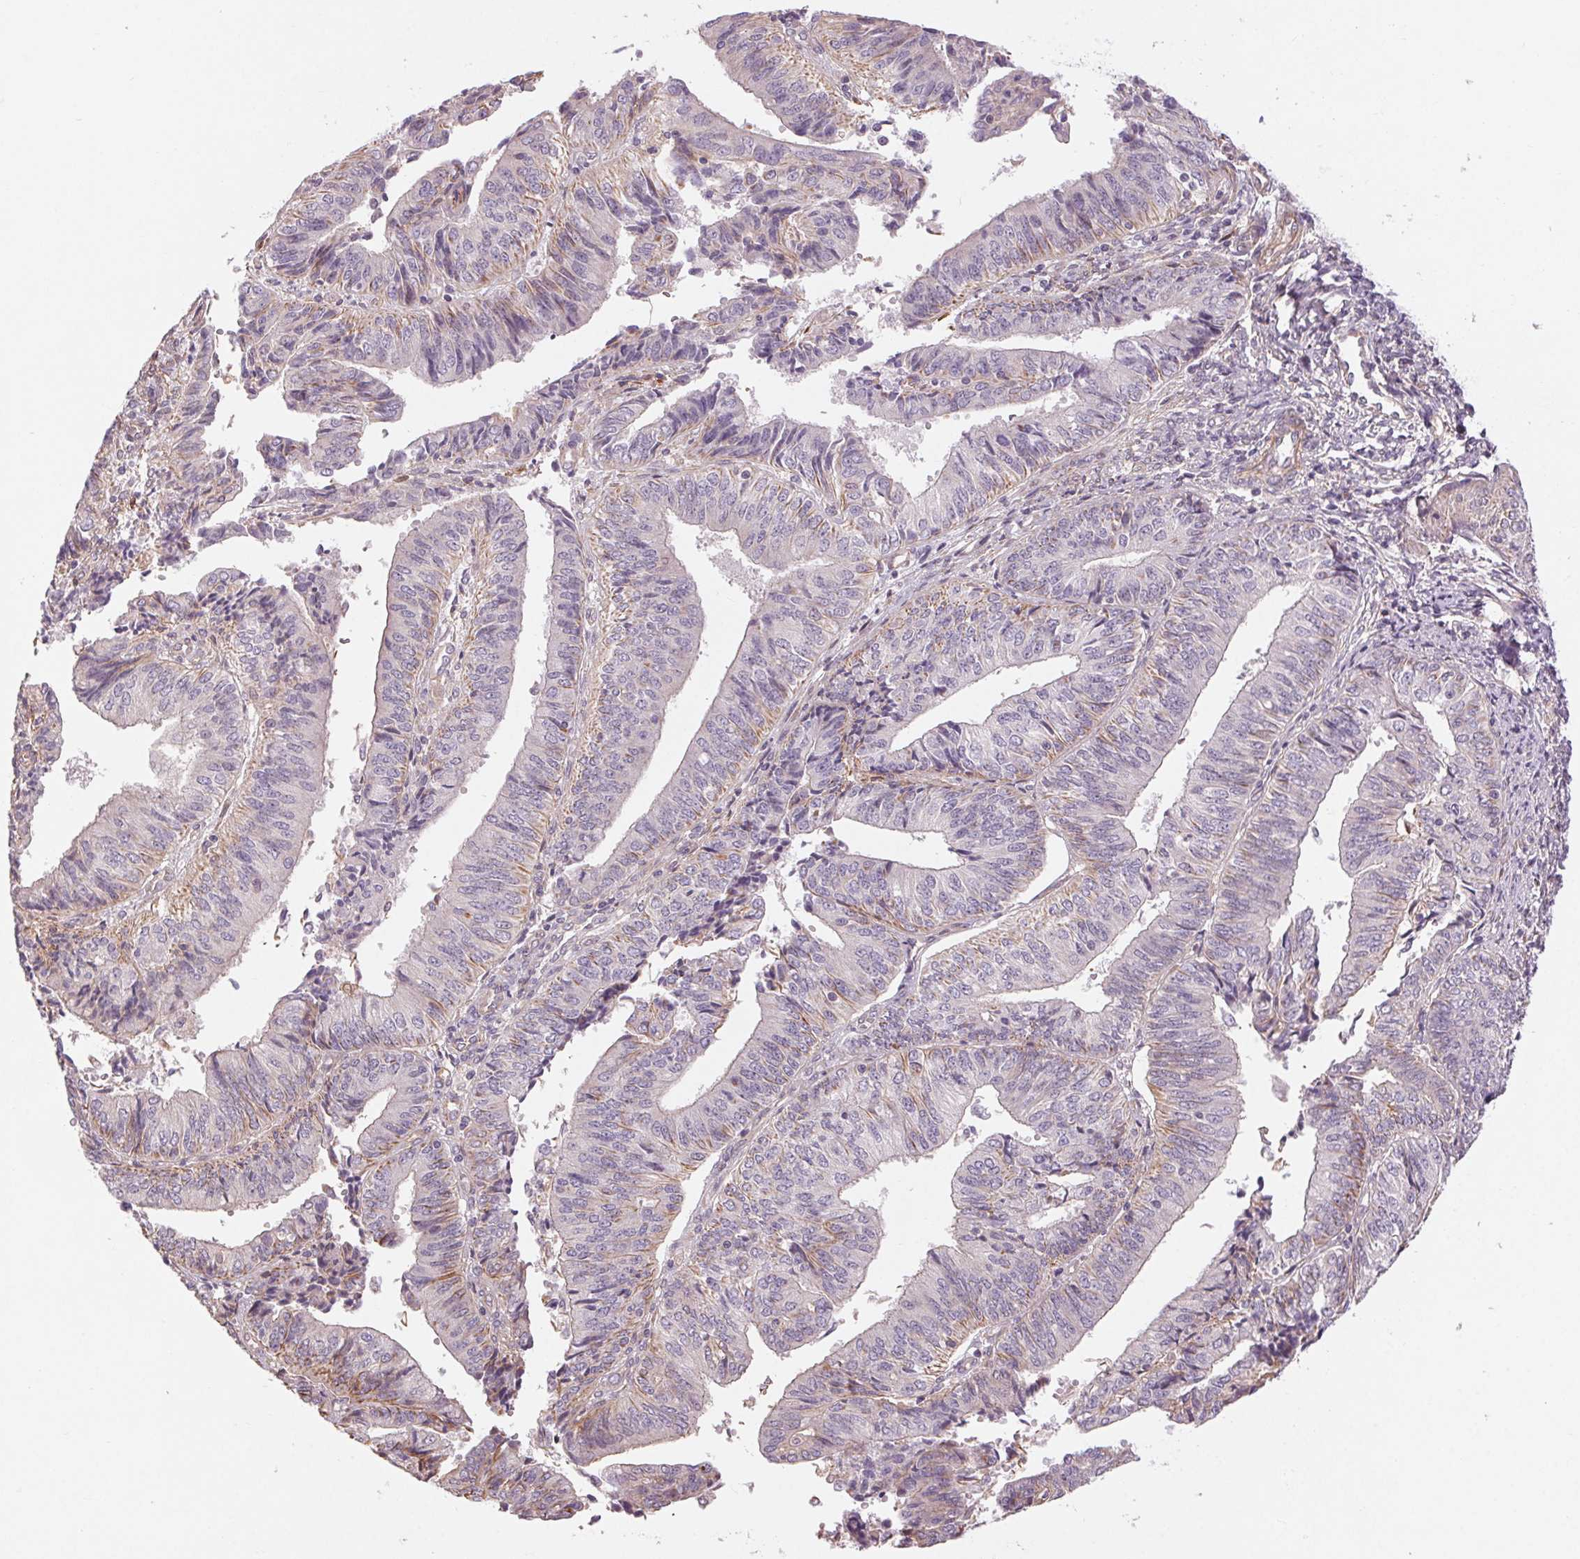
{"staining": {"intensity": "negative", "quantity": "none", "location": "none"}, "tissue": "endometrial cancer", "cell_type": "Tumor cells", "image_type": "cancer", "snomed": [{"axis": "morphology", "description": "Adenocarcinoma, NOS"}, {"axis": "topography", "description": "Endometrium"}], "caption": "An immunohistochemistry micrograph of adenocarcinoma (endometrial) is shown. There is no staining in tumor cells of adenocarcinoma (endometrial). (DAB immunohistochemistry, high magnification).", "gene": "CCSER1", "patient": {"sex": "female", "age": 58}}